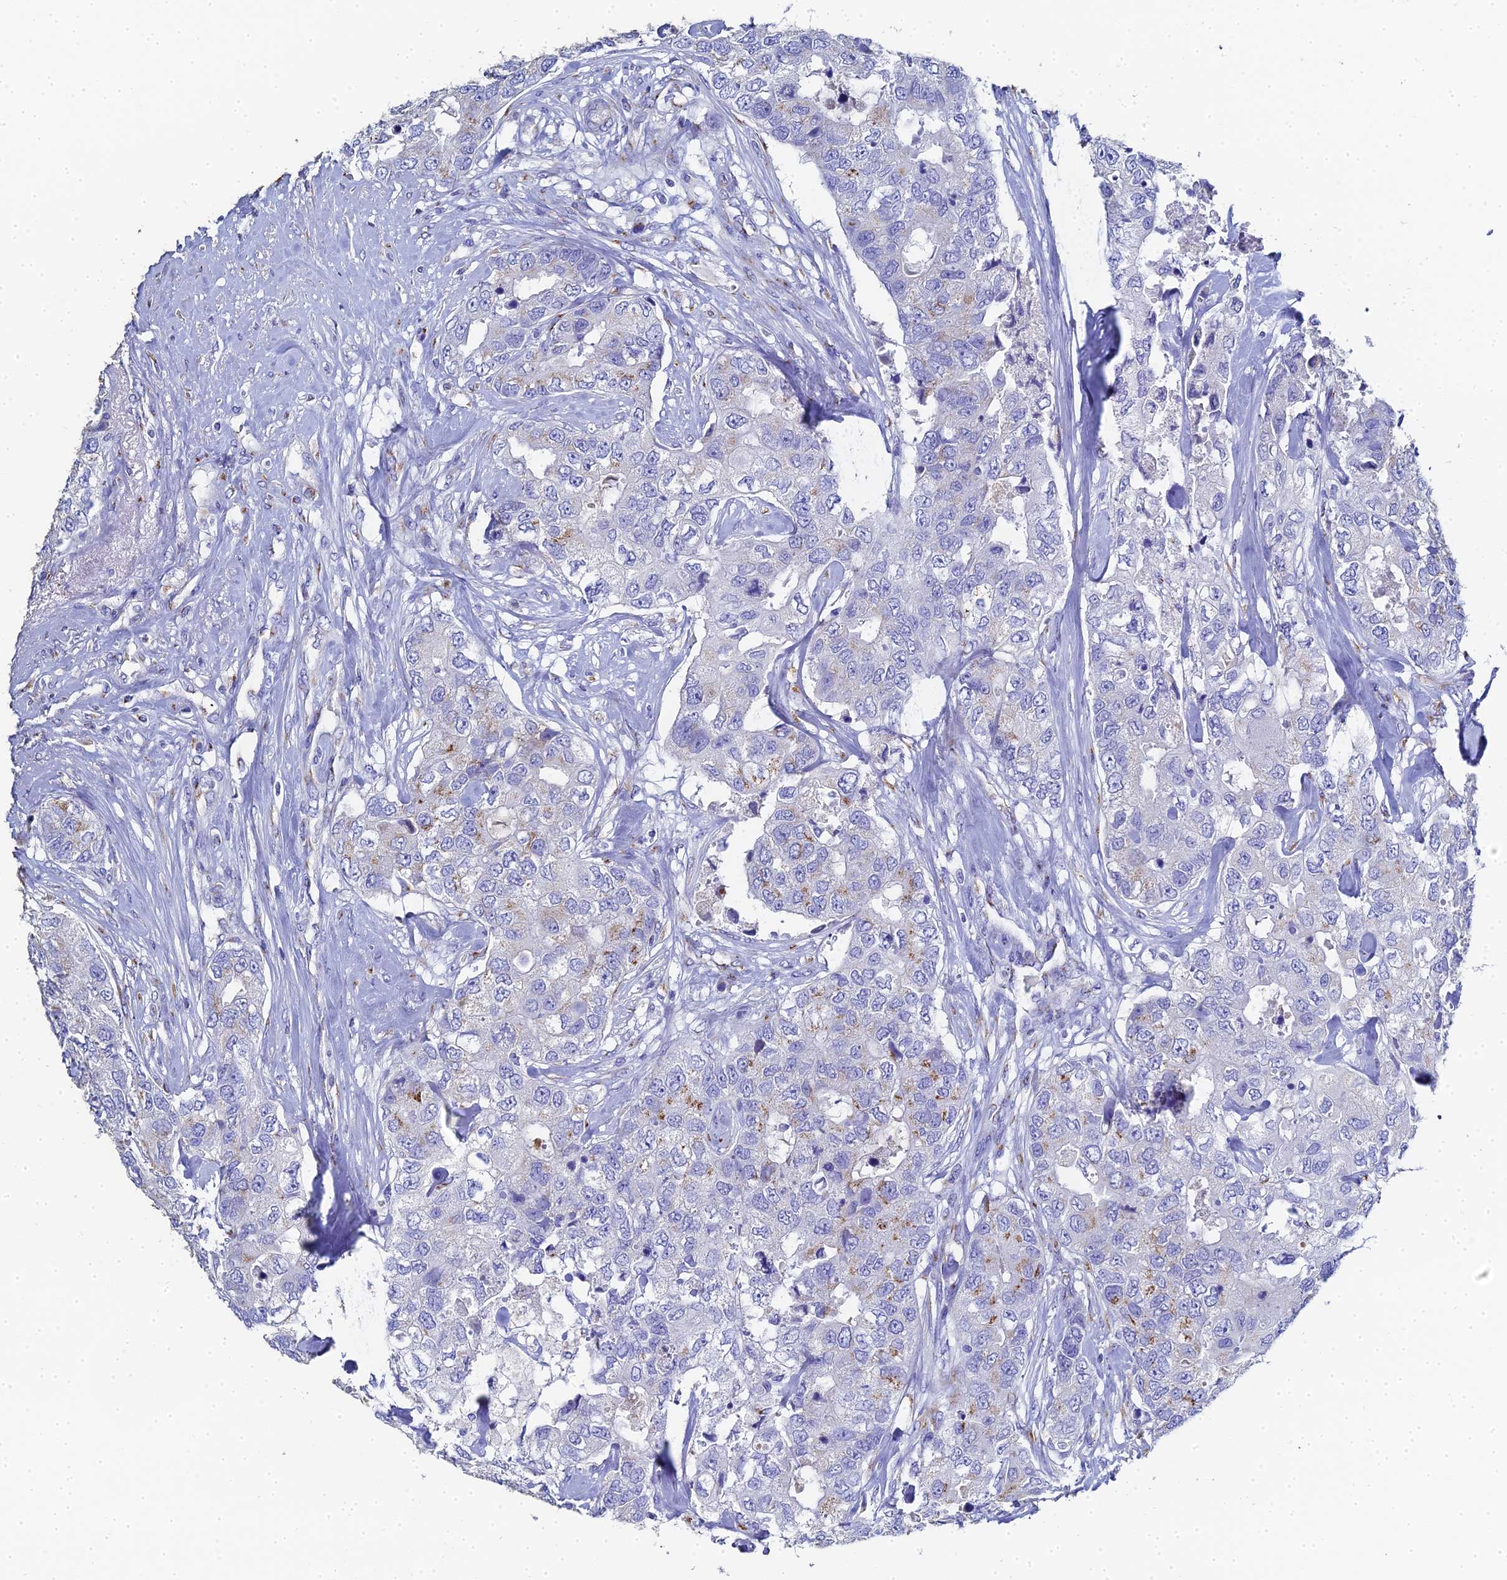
{"staining": {"intensity": "weak", "quantity": "<25%", "location": "cytoplasmic/membranous"}, "tissue": "breast cancer", "cell_type": "Tumor cells", "image_type": "cancer", "snomed": [{"axis": "morphology", "description": "Duct carcinoma"}, {"axis": "topography", "description": "Breast"}], "caption": "Immunohistochemistry (IHC) photomicrograph of invasive ductal carcinoma (breast) stained for a protein (brown), which displays no expression in tumor cells. (DAB (3,3'-diaminobenzidine) immunohistochemistry (IHC), high magnification).", "gene": "ENSG00000268674", "patient": {"sex": "female", "age": 62}}